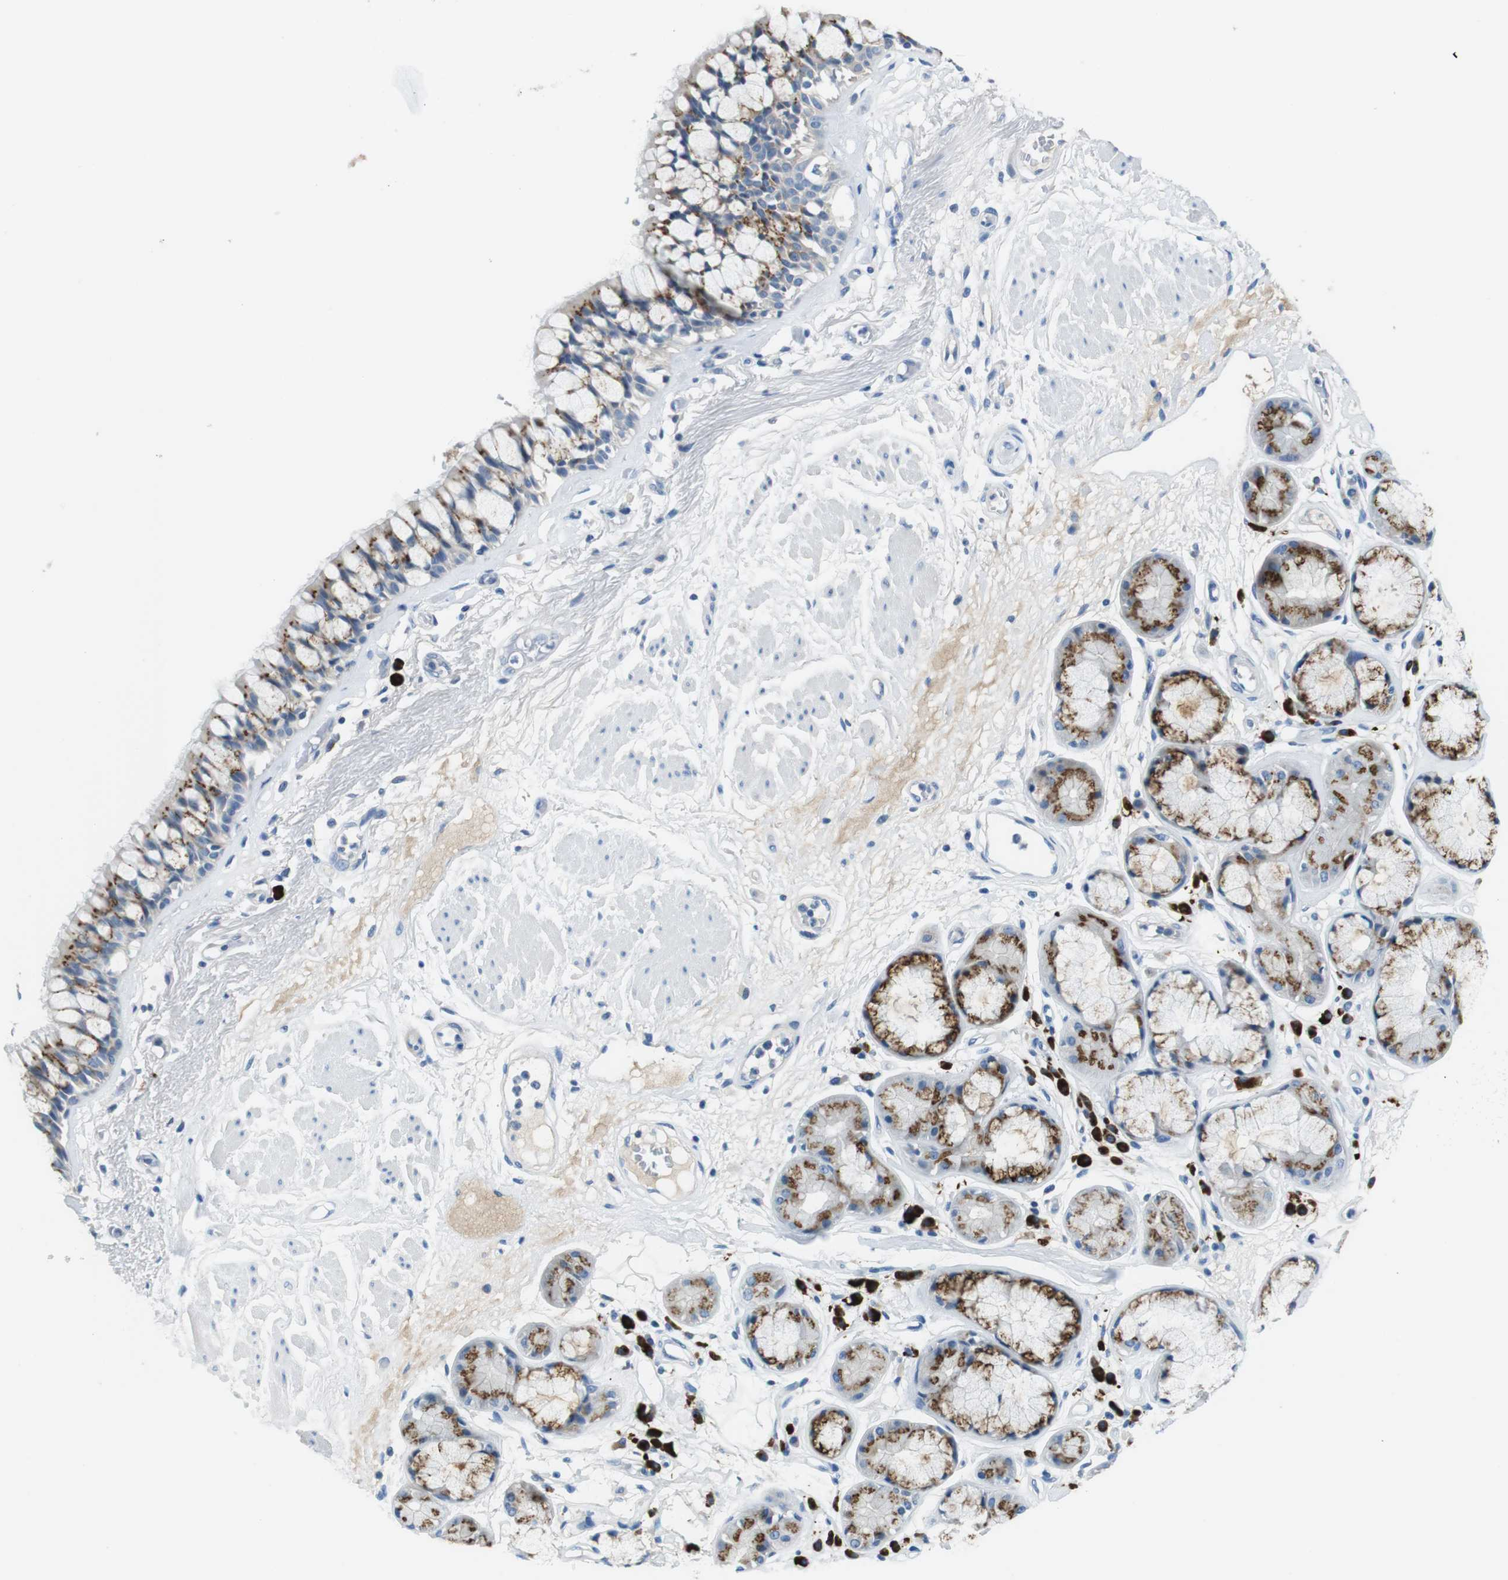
{"staining": {"intensity": "moderate", "quantity": ">75%", "location": "cytoplasmic/membranous"}, "tissue": "bronchus", "cell_type": "Respiratory epithelial cells", "image_type": "normal", "snomed": [{"axis": "morphology", "description": "Normal tissue, NOS"}, {"axis": "topography", "description": "Bronchus"}], "caption": "Unremarkable bronchus demonstrates moderate cytoplasmic/membranous expression in approximately >75% of respiratory epithelial cells, visualized by immunohistochemistry.", "gene": "SLC35A3", "patient": {"sex": "male", "age": 66}}